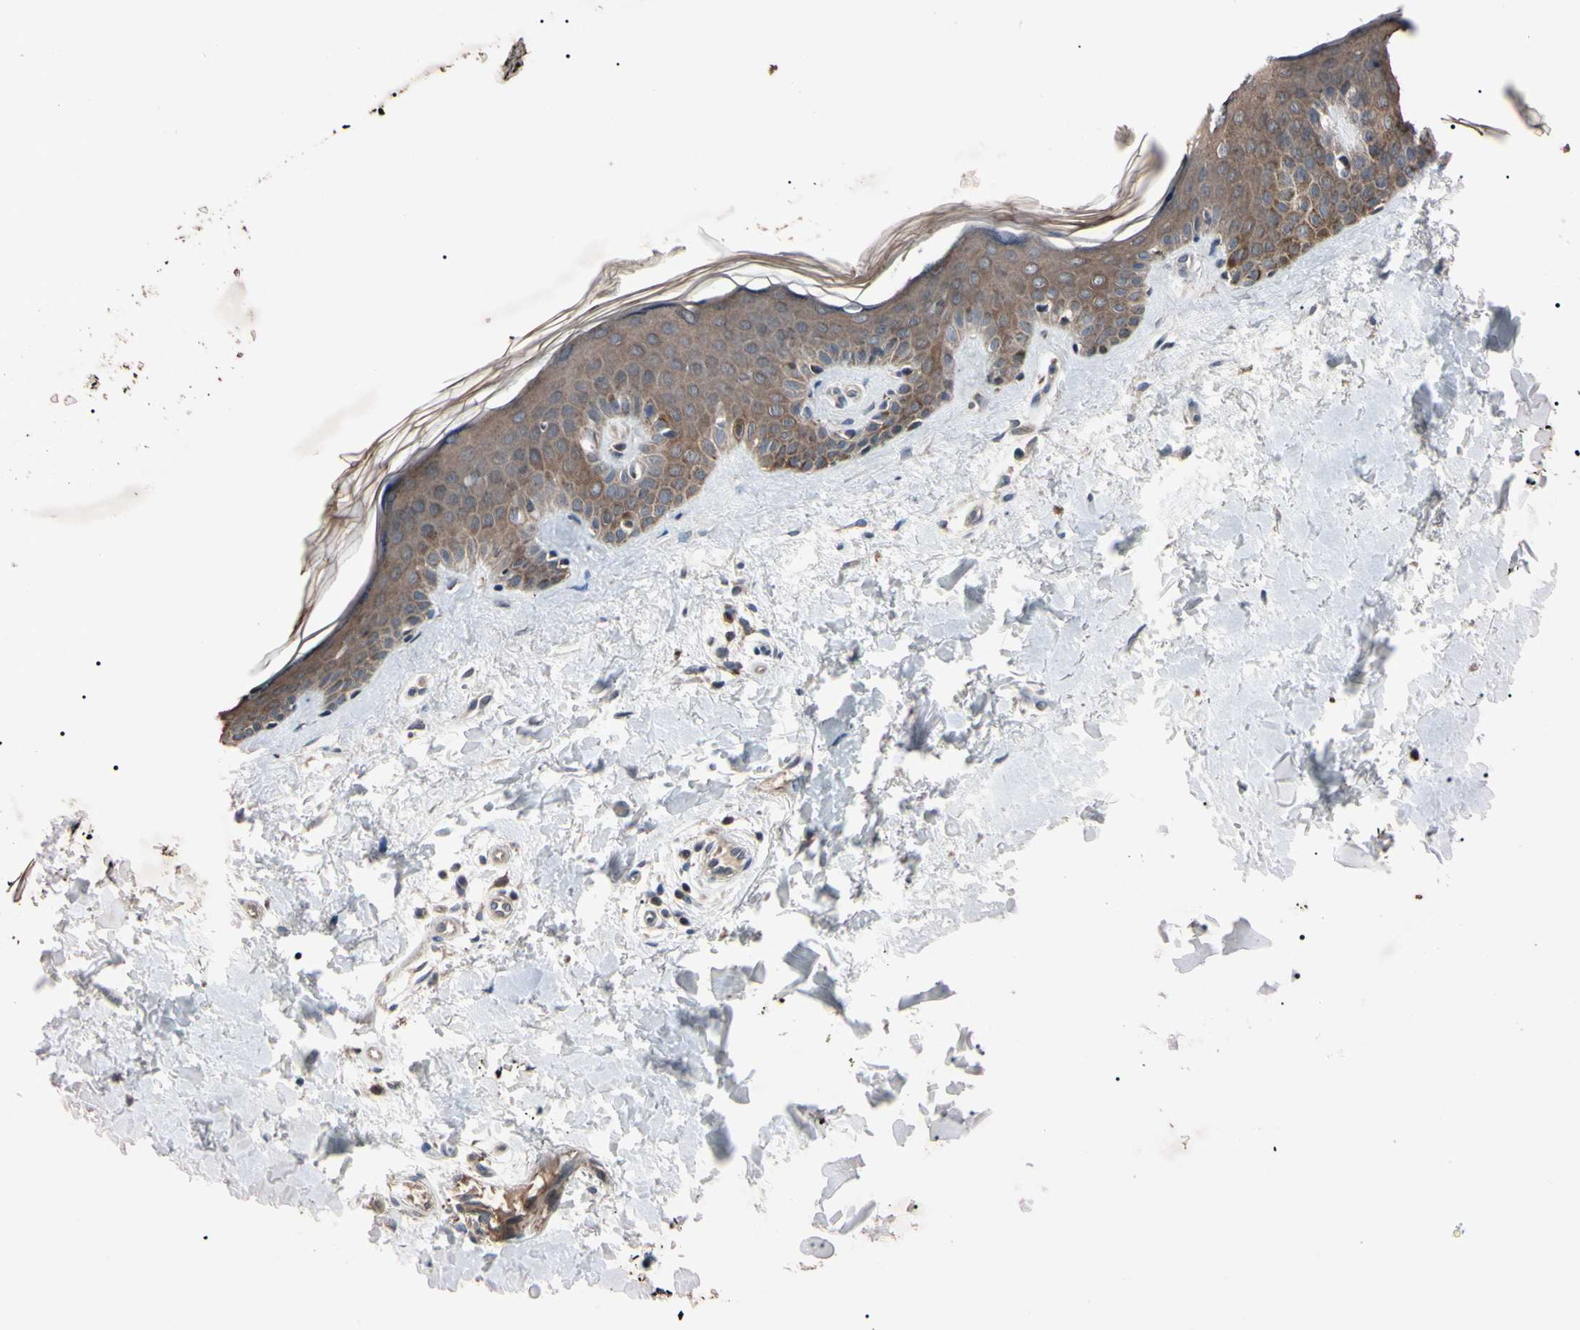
{"staining": {"intensity": "weak", "quantity": "25%-75%", "location": "cytoplasmic/membranous"}, "tissue": "skin", "cell_type": "Fibroblasts", "image_type": "normal", "snomed": [{"axis": "morphology", "description": "Normal tissue, NOS"}, {"axis": "topography", "description": "Skin"}], "caption": "Approximately 25%-75% of fibroblasts in normal skin display weak cytoplasmic/membranous protein positivity as visualized by brown immunohistochemical staining.", "gene": "TNFRSF1A", "patient": {"sex": "male", "age": 67}}